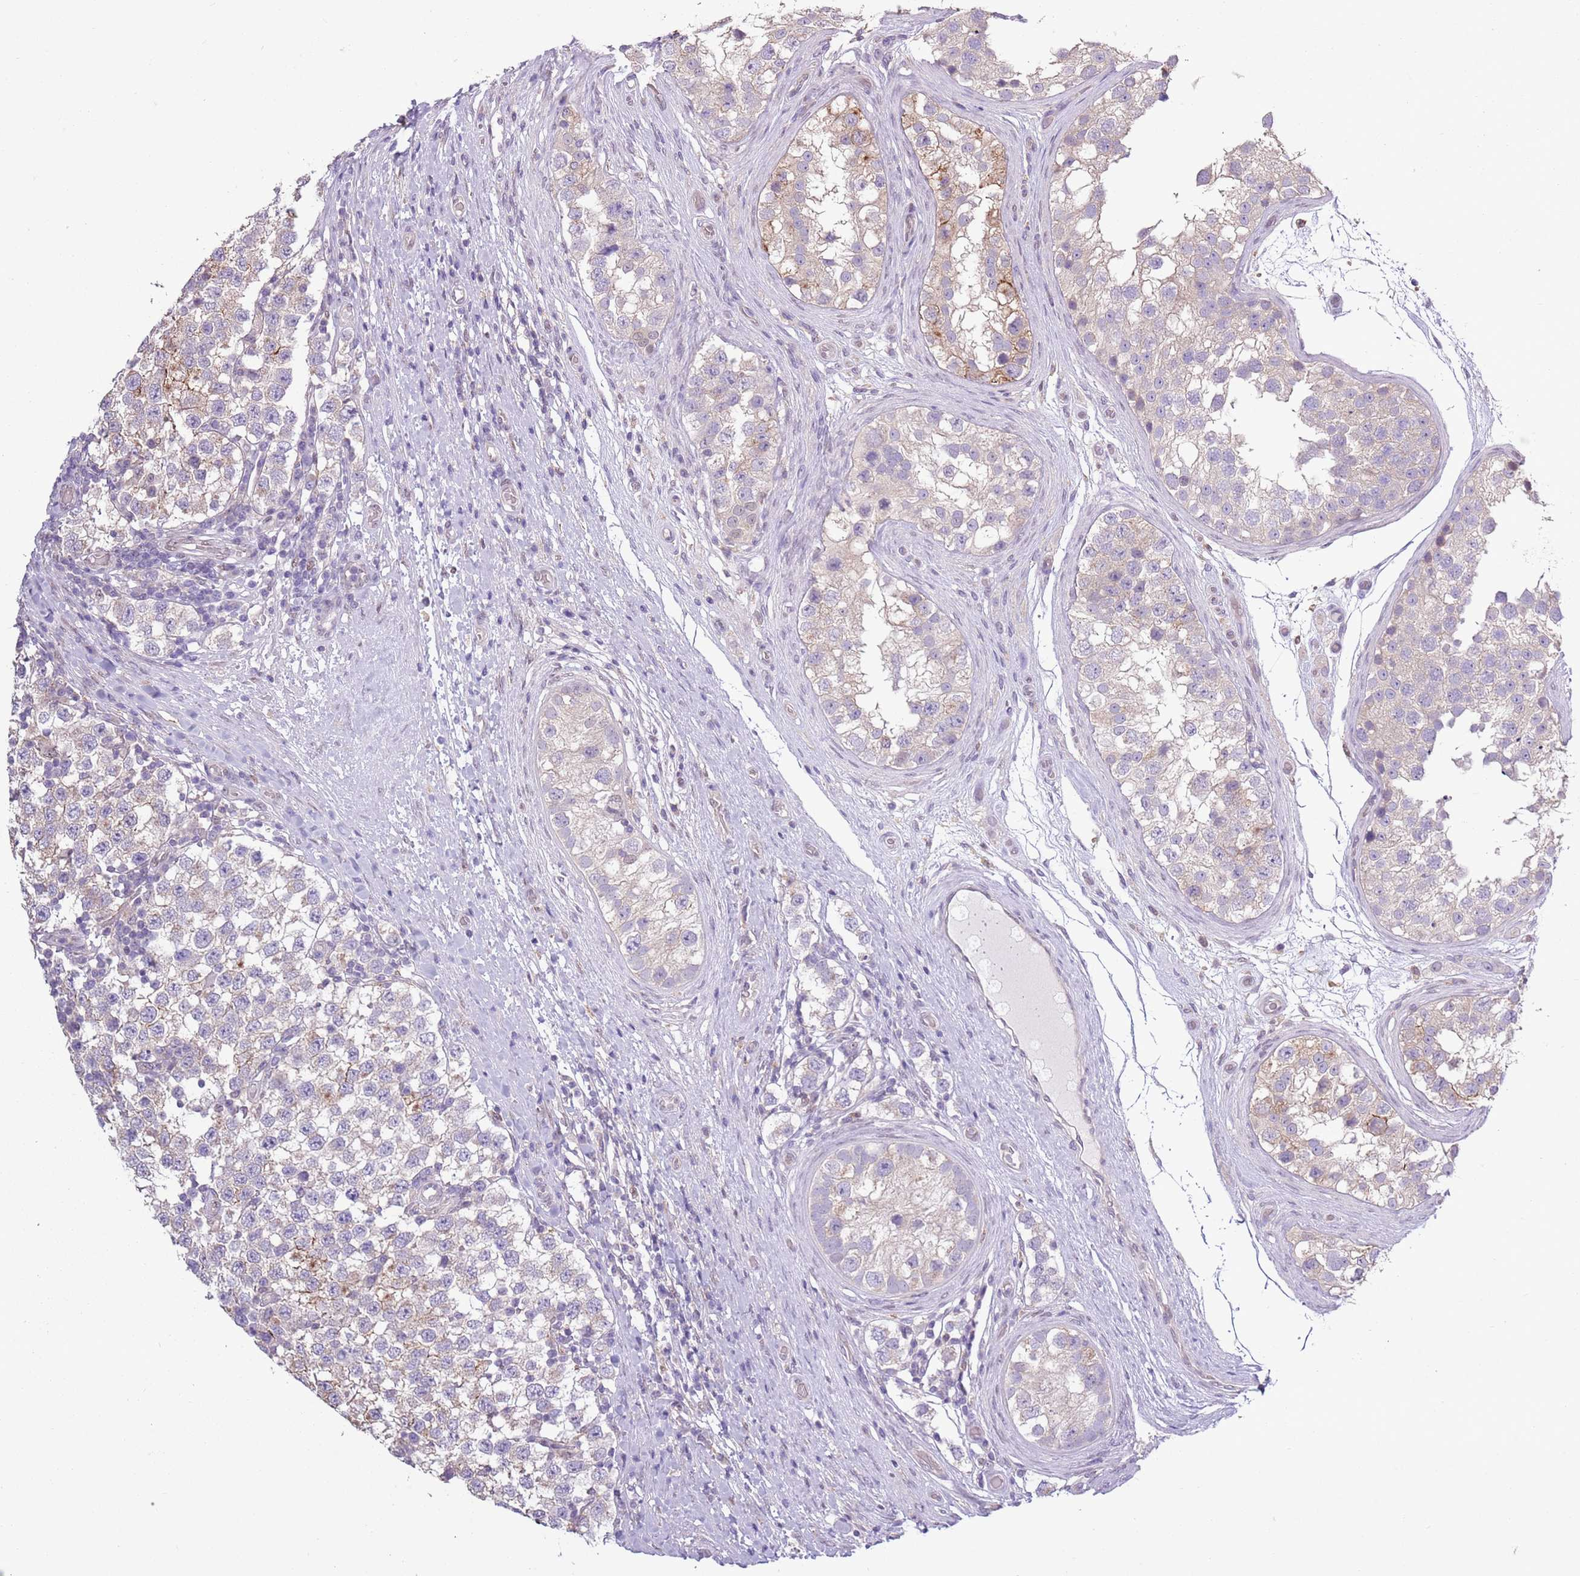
{"staining": {"intensity": "weak", "quantity": "<25%", "location": "cytoplasmic/membranous"}, "tissue": "testis cancer", "cell_type": "Tumor cells", "image_type": "cancer", "snomed": [{"axis": "morphology", "description": "Seminoma, NOS"}, {"axis": "topography", "description": "Testis"}], "caption": "Tumor cells are negative for brown protein staining in testis cancer (seminoma).", "gene": "CAPN9", "patient": {"sex": "male", "age": 34}}